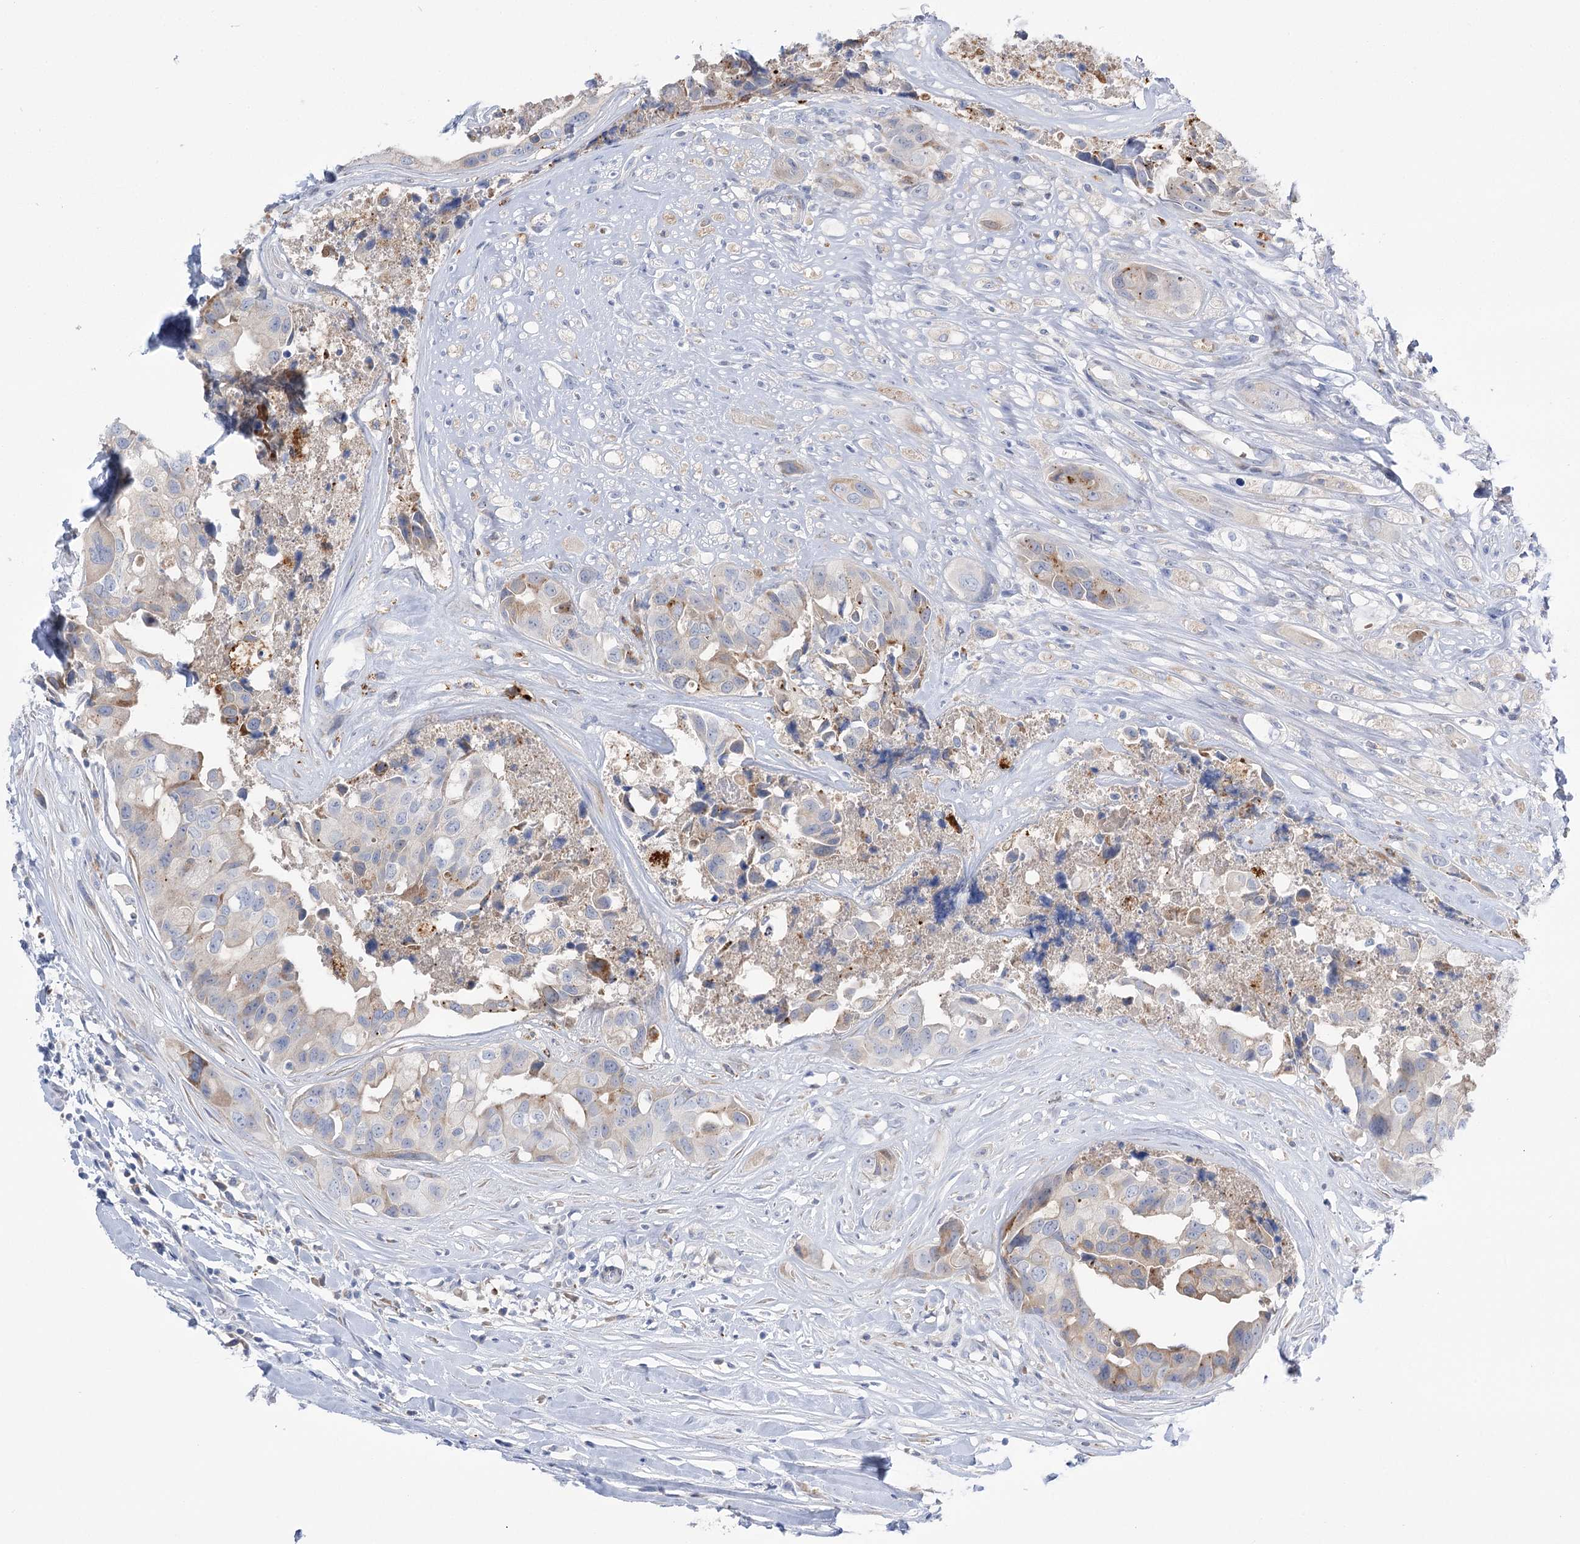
{"staining": {"intensity": "weak", "quantity": "<25%", "location": "cytoplasmic/membranous"}, "tissue": "head and neck cancer", "cell_type": "Tumor cells", "image_type": "cancer", "snomed": [{"axis": "morphology", "description": "Adenocarcinoma, NOS"}, {"axis": "morphology", "description": "Adenocarcinoma, metastatic, NOS"}, {"axis": "topography", "description": "Head-Neck"}], "caption": "Head and neck adenocarcinoma was stained to show a protein in brown. There is no significant expression in tumor cells.", "gene": "SIAE", "patient": {"sex": "male", "age": 75}}